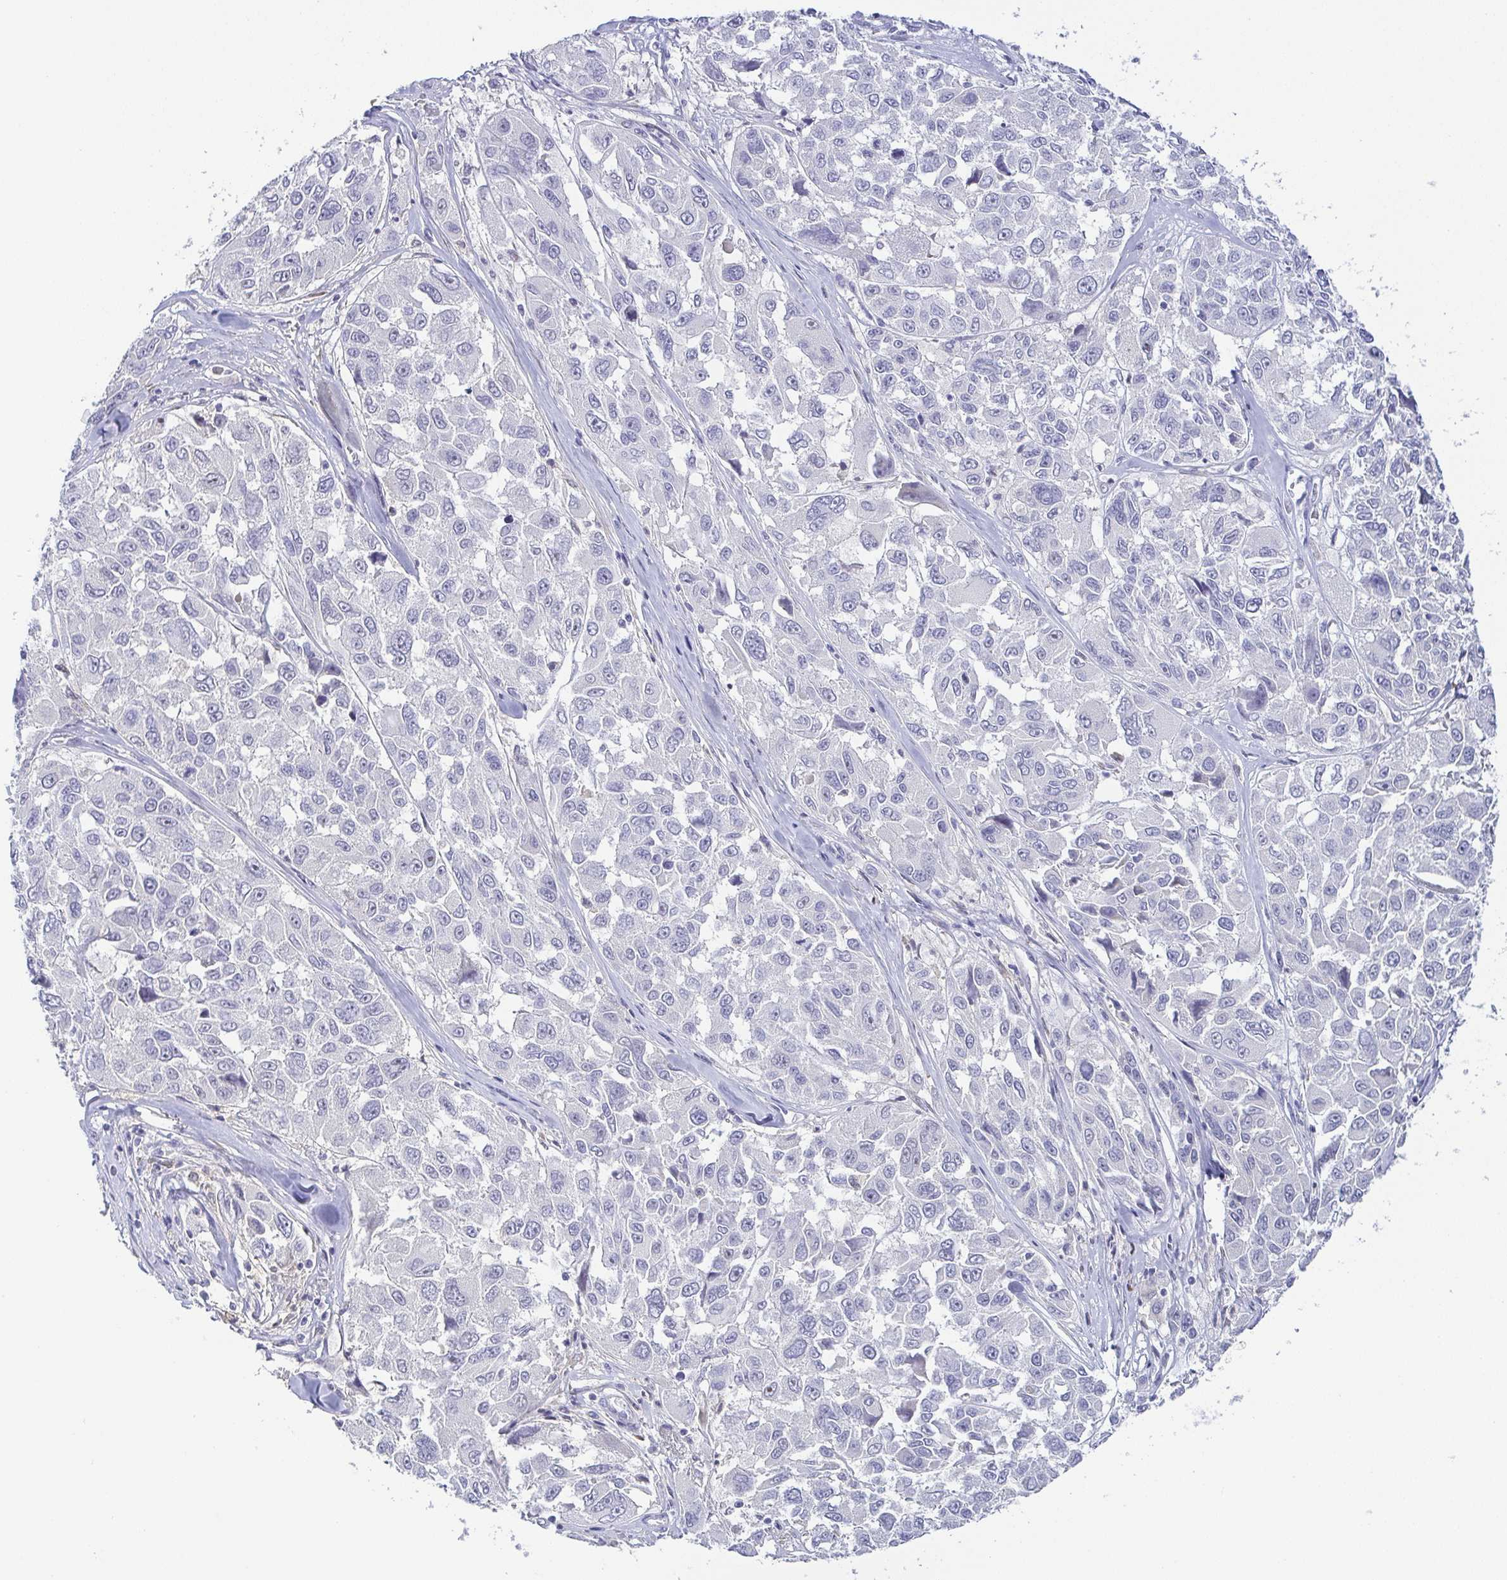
{"staining": {"intensity": "negative", "quantity": "none", "location": "none"}, "tissue": "melanoma", "cell_type": "Tumor cells", "image_type": "cancer", "snomed": [{"axis": "morphology", "description": "Malignant melanoma, NOS"}, {"axis": "topography", "description": "Skin"}], "caption": "Photomicrograph shows no protein positivity in tumor cells of melanoma tissue.", "gene": "RNASE7", "patient": {"sex": "female", "age": 66}}